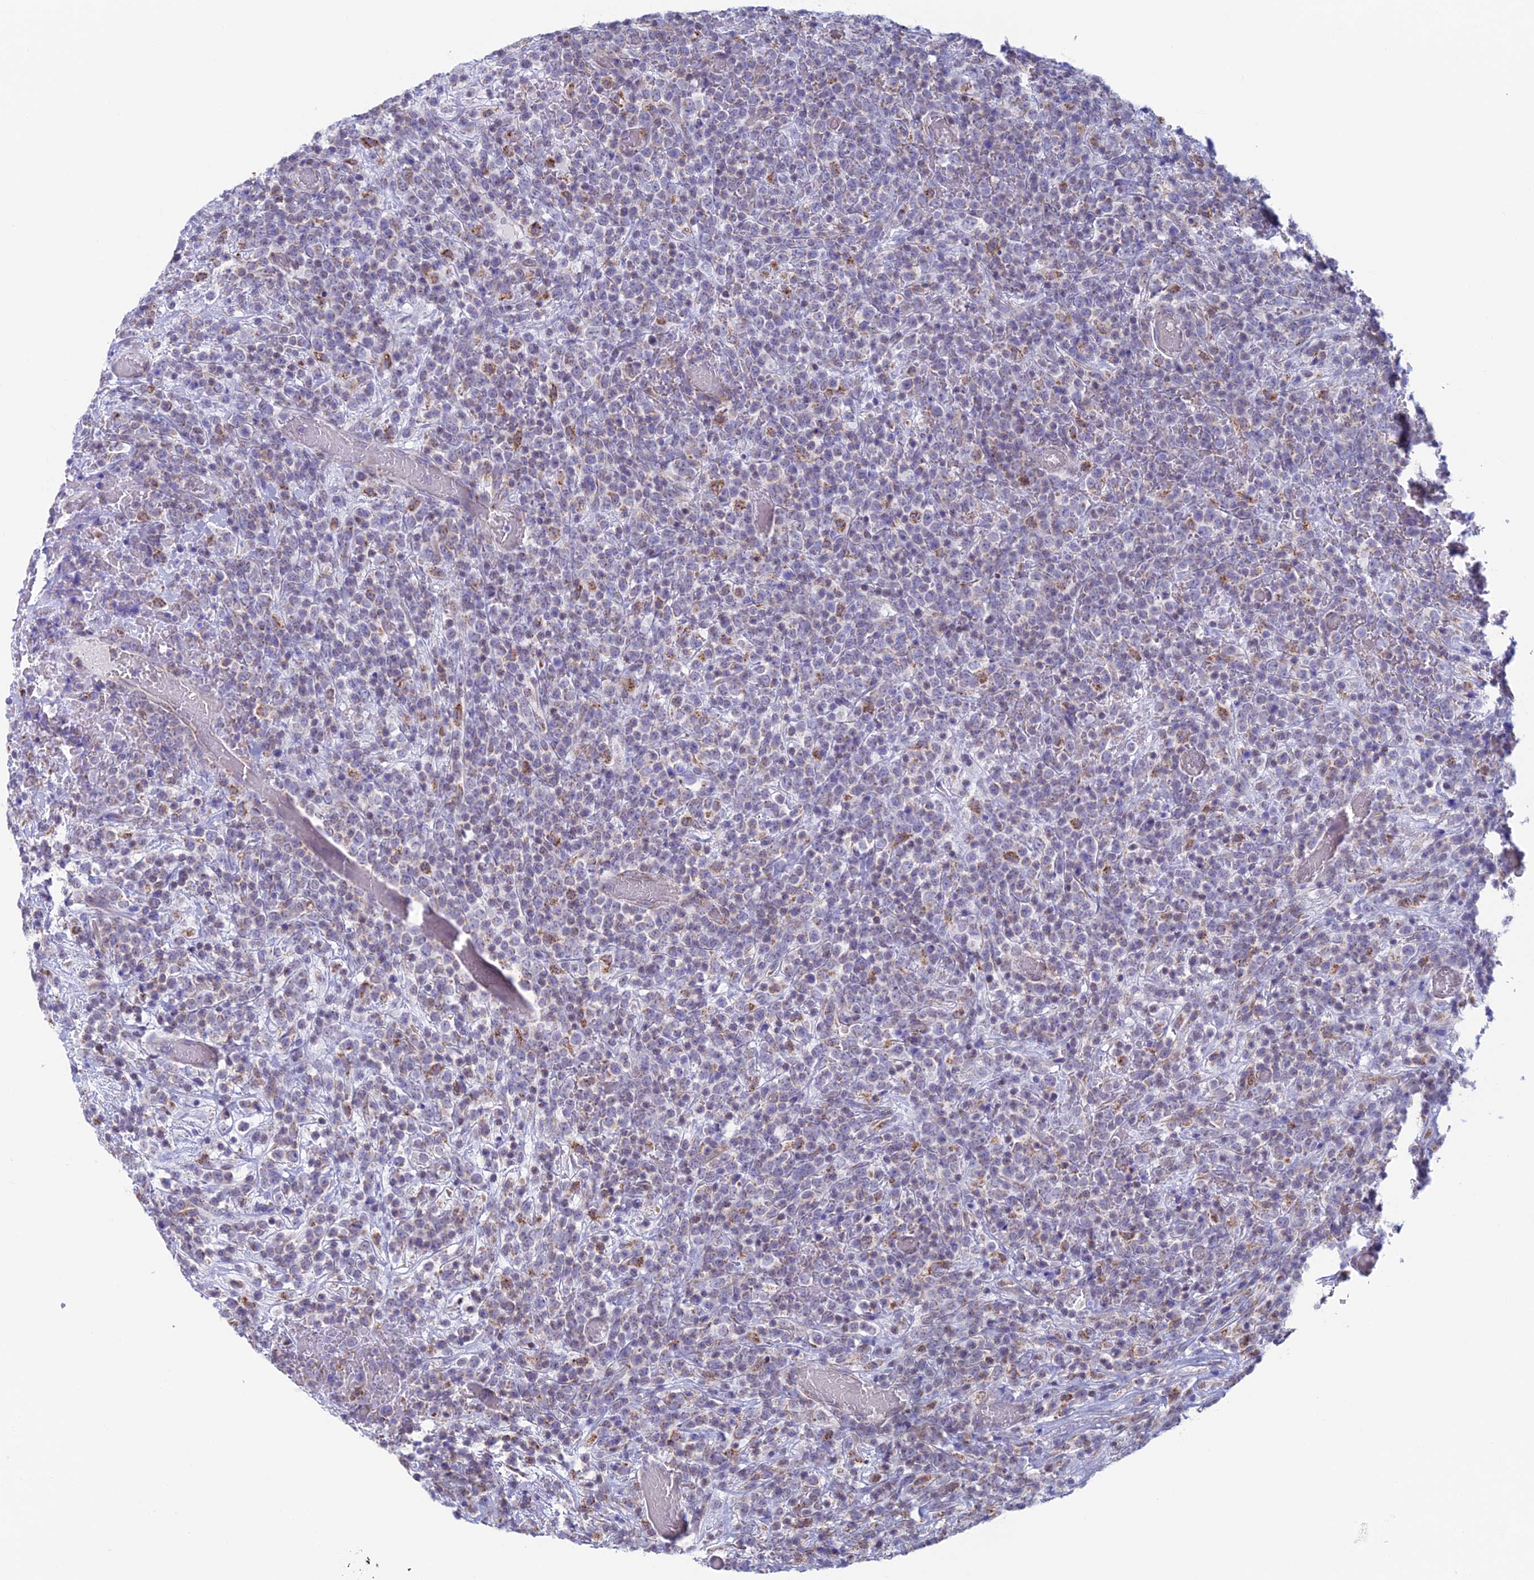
{"staining": {"intensity": "weak", "quantity": "<25%", "location": "cytoplasmic/membranous"}, "tissue": "lymphoma", "cell_type": "Tumor cells", "image_type": "cancer", "snomed": [{"axis": "morphology", "description": "Malignant lymphoma, non-Hodgkin's type, High grade"}, {"axis": "topography", "description": "Colon"}], "caption": "DAB immunohistochemical staining of human malignant lymphoma, non-Hodgkin's type (high-grade) reveals no significant expression in tumor cells.", "gene": "ZNG1B", "patient": {"sex": "female", "age": 53}}